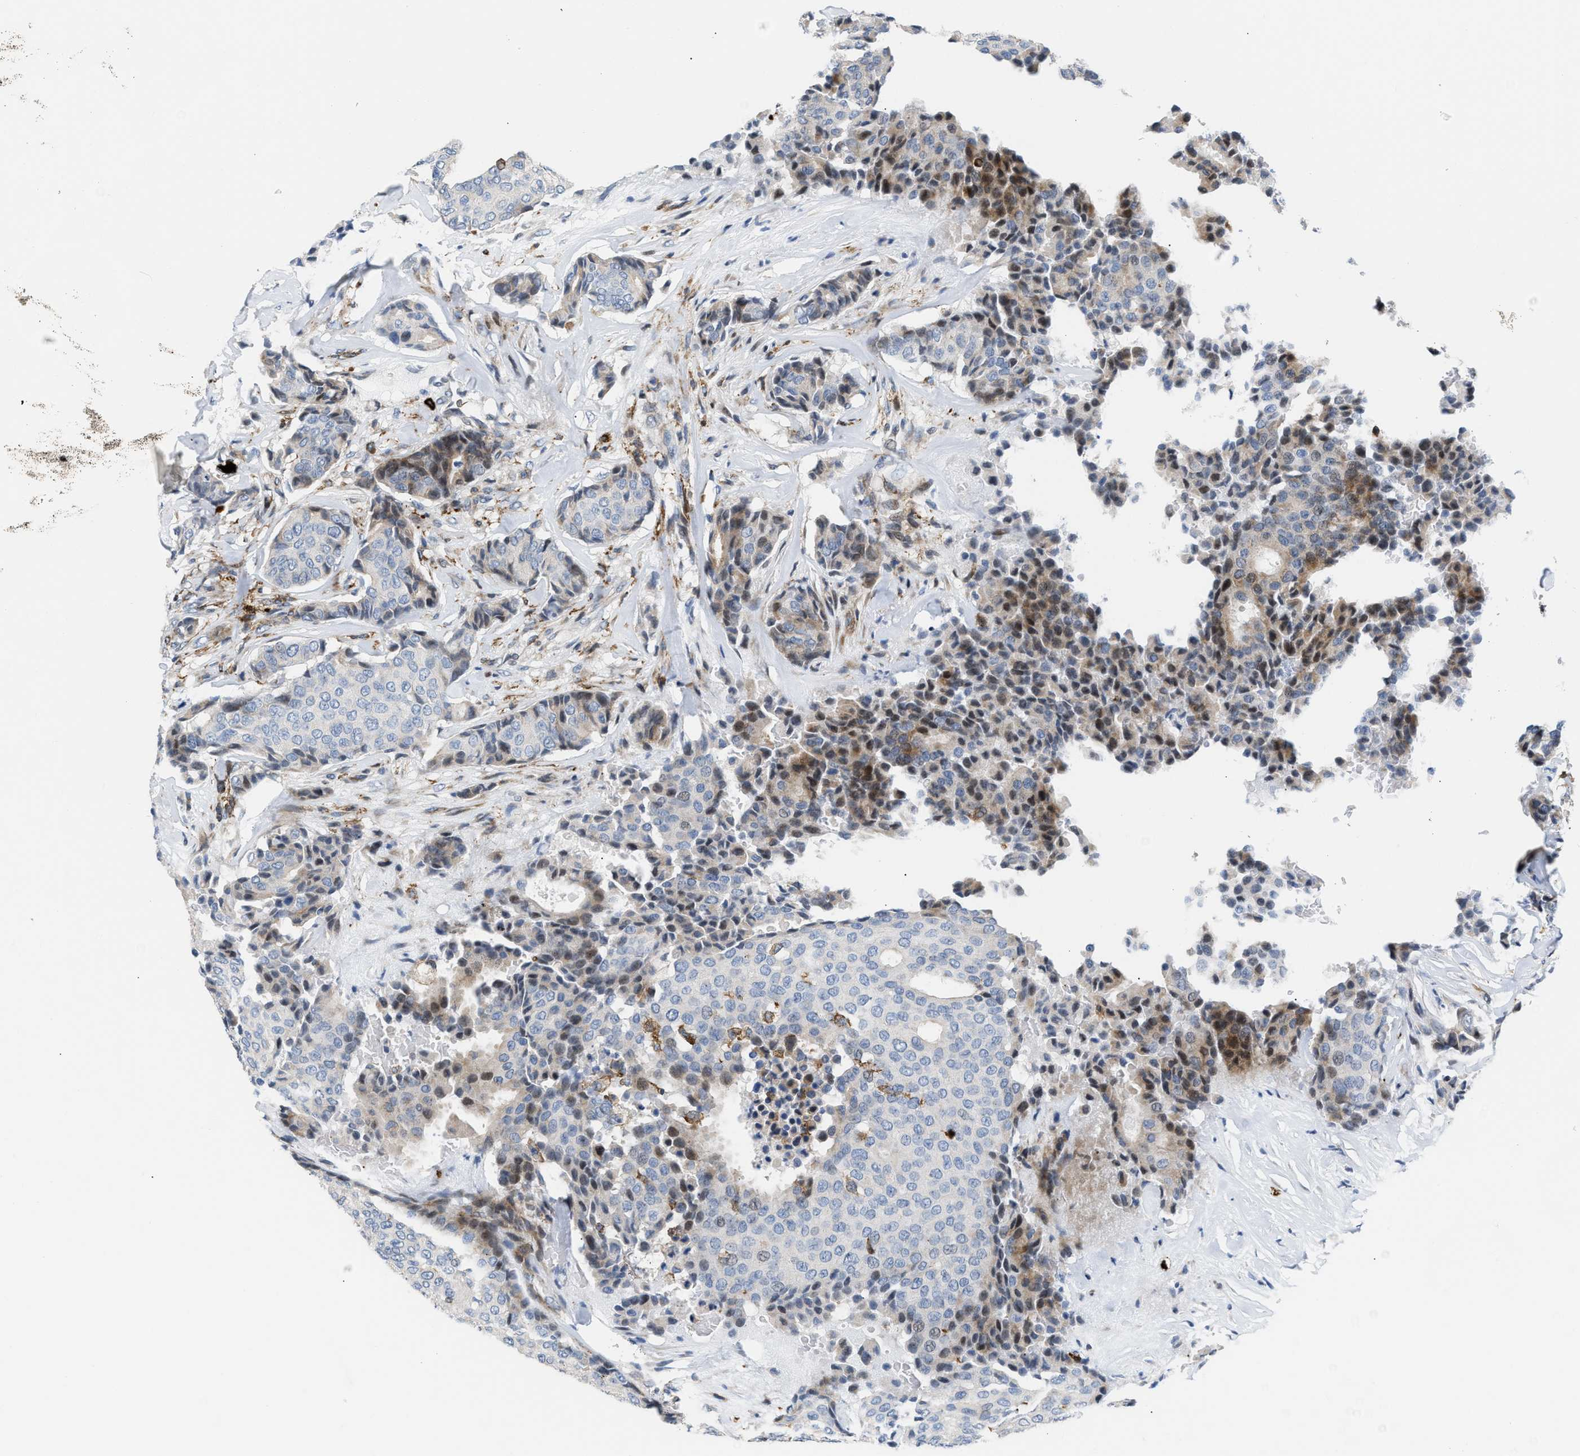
{"staining": {"intensity": "weak", "quantity": "<25%", "location": "cytoplasmic/membranous,nuclear"}, "tissue": "breast cancer", "cell_type": "Tumor cells", "image_type": "cancer", "snomed": [{"axis": "morphology", "description": "Duct carcinoma"}, {"axis": "topography", "description": "Breast"}], "caption": "Immunohistochemical staining of human breast cancer (infiltrating ductal carcinoma) reveals no significant positivity in tumor cells.", "gene": "ATP9A", "patient": {"sex": "female", "age": 75}}